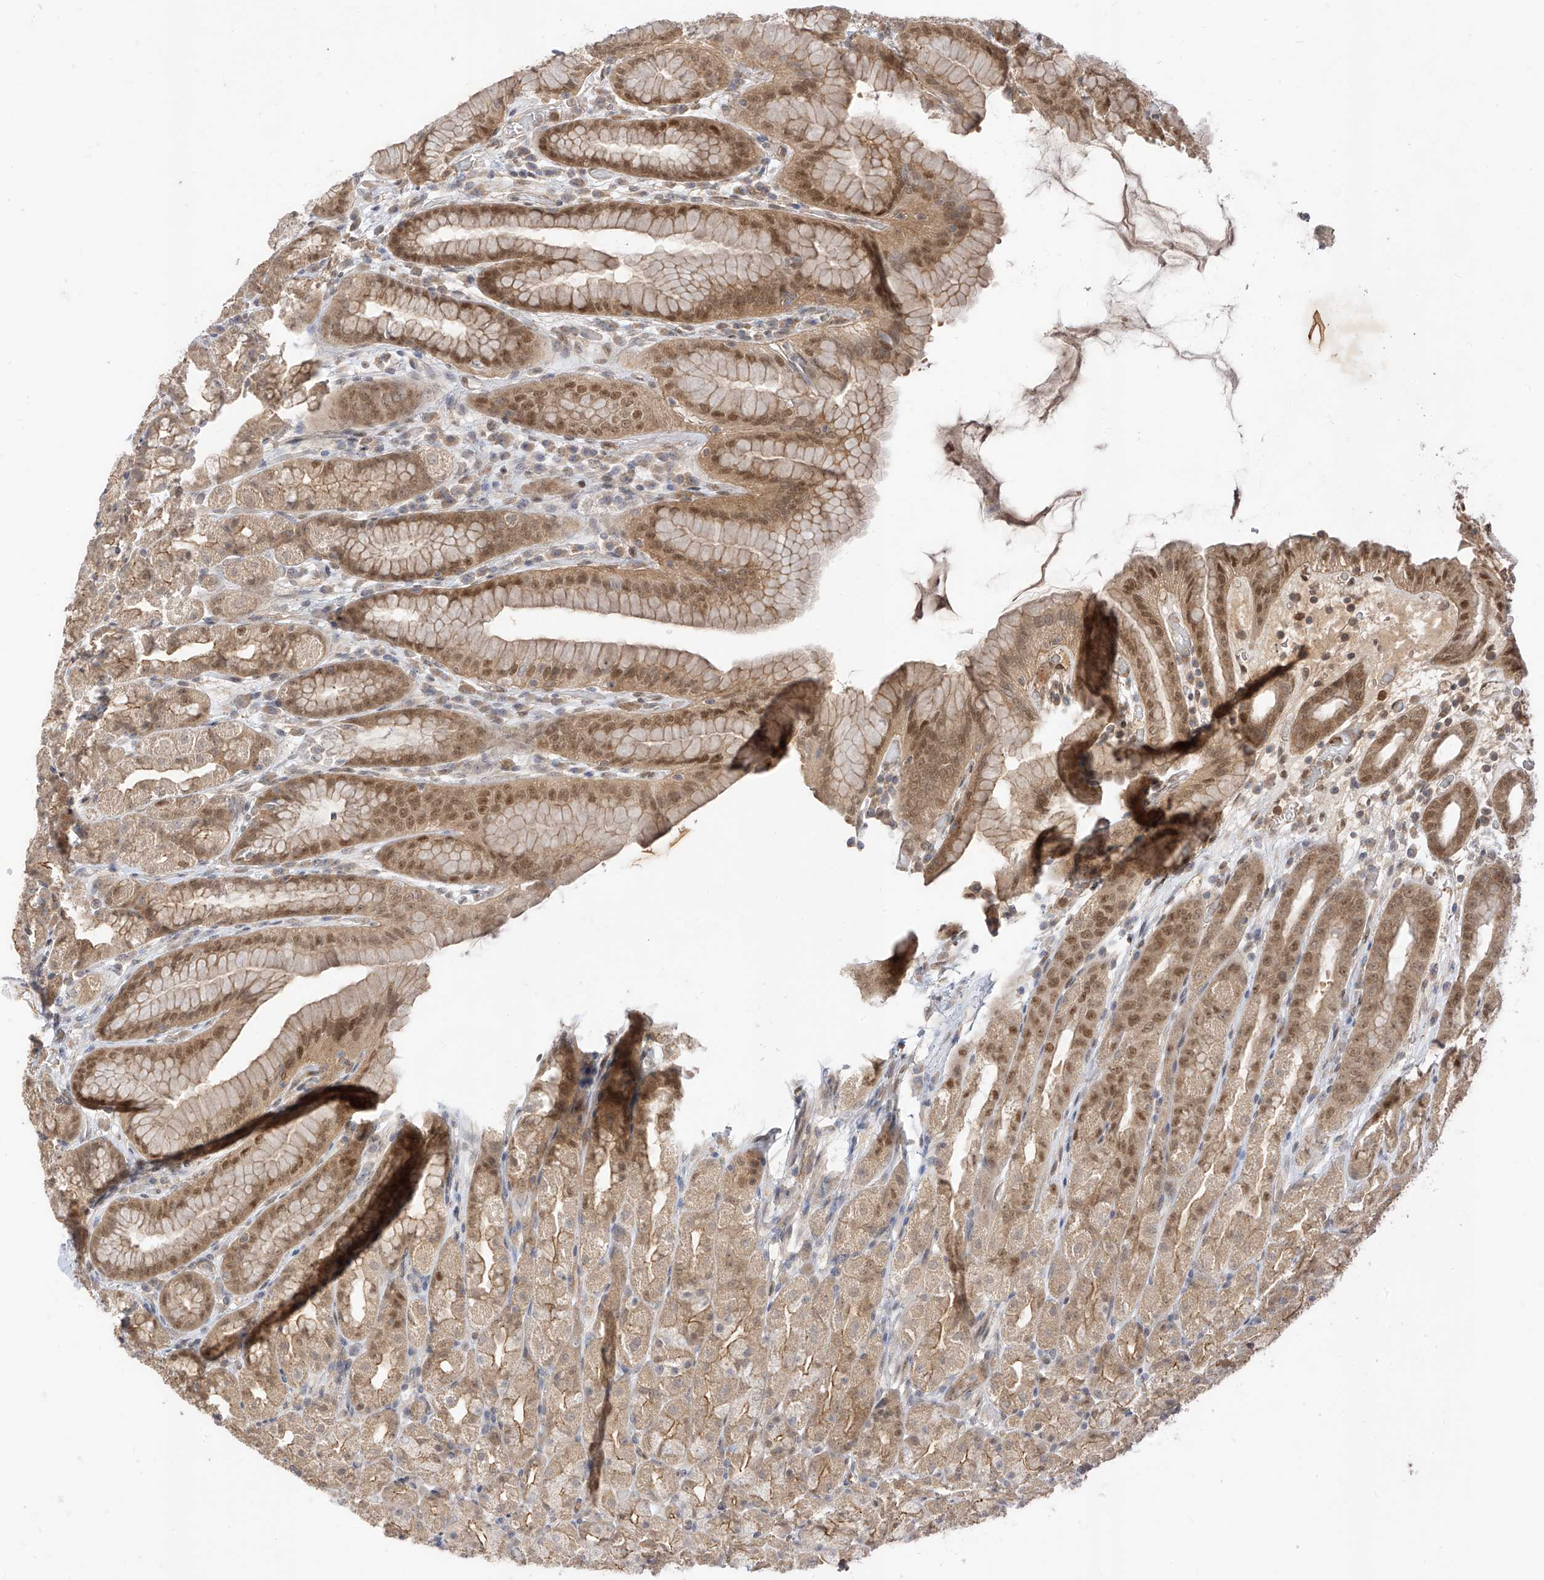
{"staining": {"intensity": "moderate", "quantity": "<25%", "location": "cytoplasmic/membranous,nuclear"}, "tissue": "stomach", "cell_type": "Glandular cells", "image_type": "normal", "snomed": [{"axis": "morphology", "description": "Normal tissue, NOS"}, {"axis": "topography", "description": "Stomach, upper"}], "caption": "Glandular cells show moderate cytoplasmic/membranous,nuclear positivity in approximately <25% of cells in benign stomach. Nuclei are stained in blue.", "gene": "MRTFA", "patient": {"sex": "male", "age": 68}}